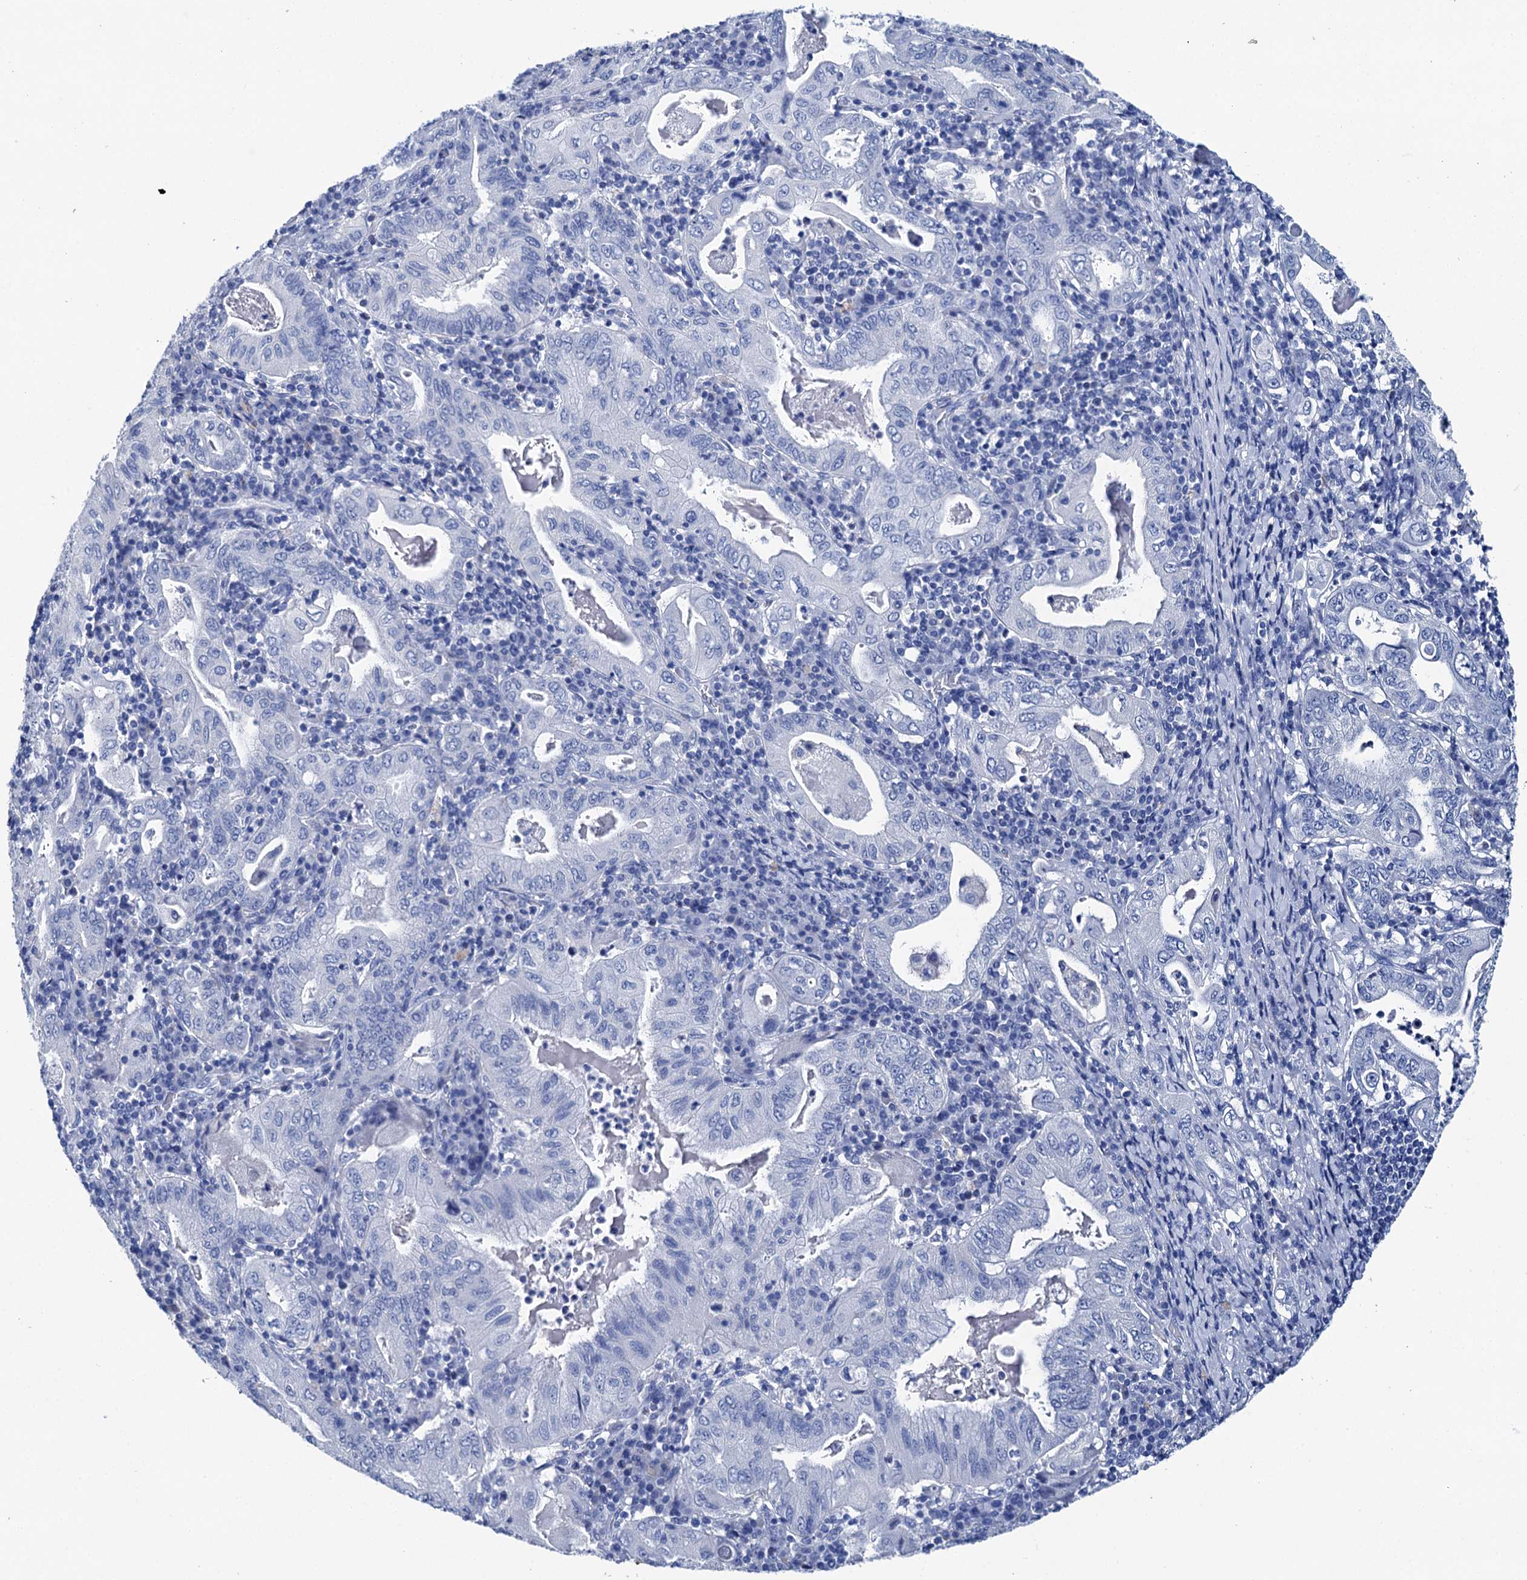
{"staining": {"intensity": "negative", "quantity": "none", "location": "none"}, "tissue": "stomach cancer", "cell_type": "Tumor cells", "image_type": "cancer", "snomed": [{"axis": "morphology", "description": "Normal tissue, NOS"}, {"axis": "morphology", "description": "Adenocarcinoma, NOS"}, {"axis": "topography", "description": "Esophagus"}, {"axis": "topography", "description": "Stomach, upper"}, {"axis": "topography", "description": "Peripheral nerve tissue"}], "caption": "High power microscopy histopathology image of an IHC photomicrograph of adenocarcinoma (stomach), revealing no significant staining in tumor cells.", "gene": "BRINP1", "patient": {"sex": "male", "age": 62}}